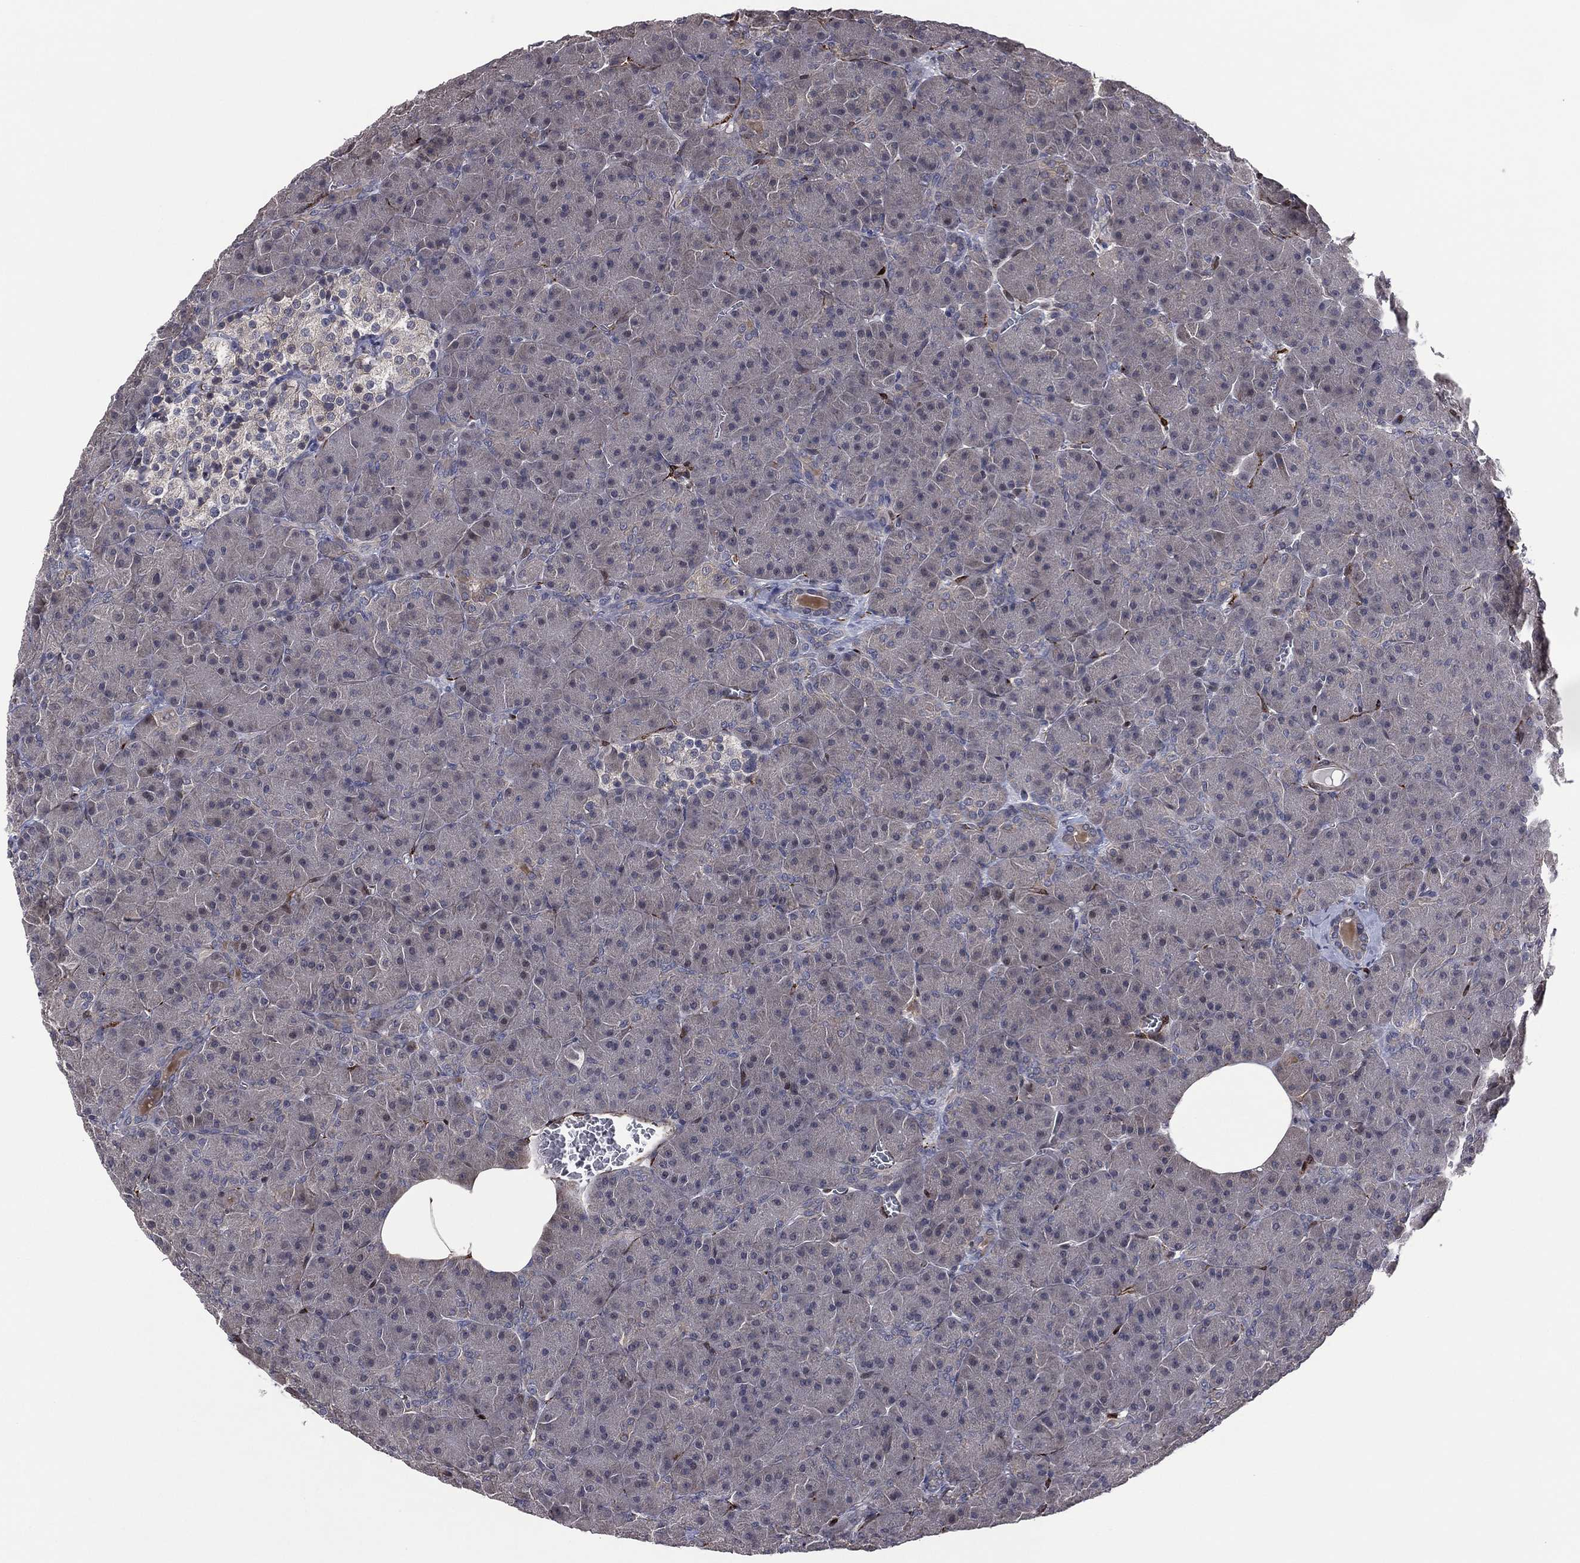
{"staining": {"intensity": "moderate", "quantity": "<25%", "location": "cytoplasmic/membranous,nuclear"}, "tissue": "pancreas", "cell_type": "Exocrine glandular cells", "image_type": "normal", "snomed": [{"axis": "morphology", "description": "Normal tissue, NOS"}, {"axis": "topography", "description": "Pancreas"}], "caption": "Brown immunohistochemical staining in unremarkable pancreas demonstrates moderate cytoplasmic/membranous,nuclear positivity in about <25% of exocrine glandular cells.", "gene": "SNCG", "patient": {"sex": "male", "age": 61}}